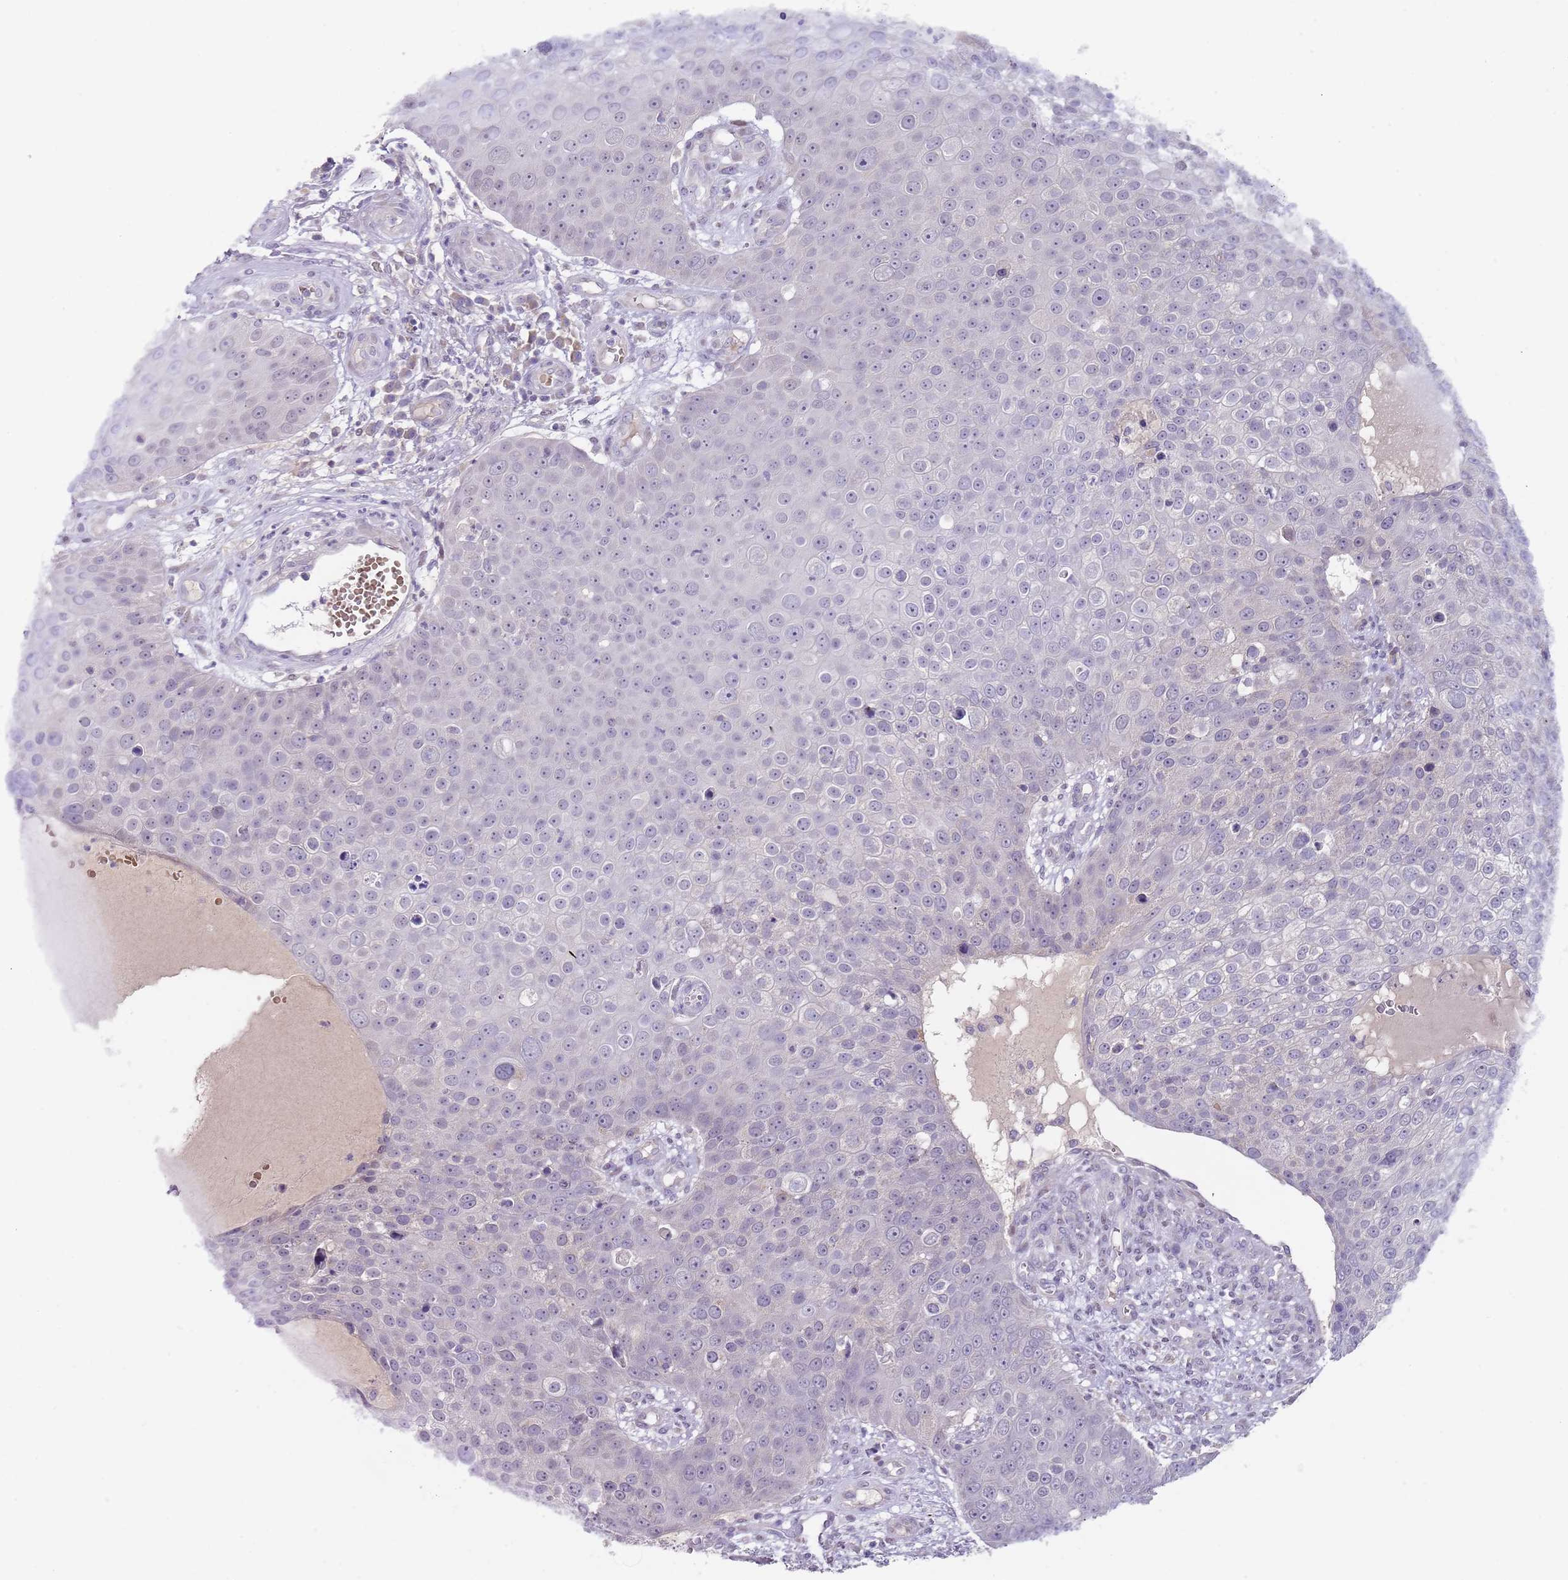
{"staining": {"intensity": "negative", "quantity": "none", "location": "none"}, "tissue": "skin cancer", "cell_type": "Tumor cells", "image_type": "cancer", "snomed": [{"axis": "morphology", "description": "Squamous cell carcinoma, NOS"}, {"axis": "topography", "description": "Skin"}], "caption": "High magnification brightfield microscopy of skin squamous cell carcinoma stained with DAB (3,3'-diaminobenzidine) (brown) and counterstained with hematoxylin (blue): tumor cells show no significant positivity.", "gene": "PRAC1", "patient": {"sex": "male", "age": 71}}